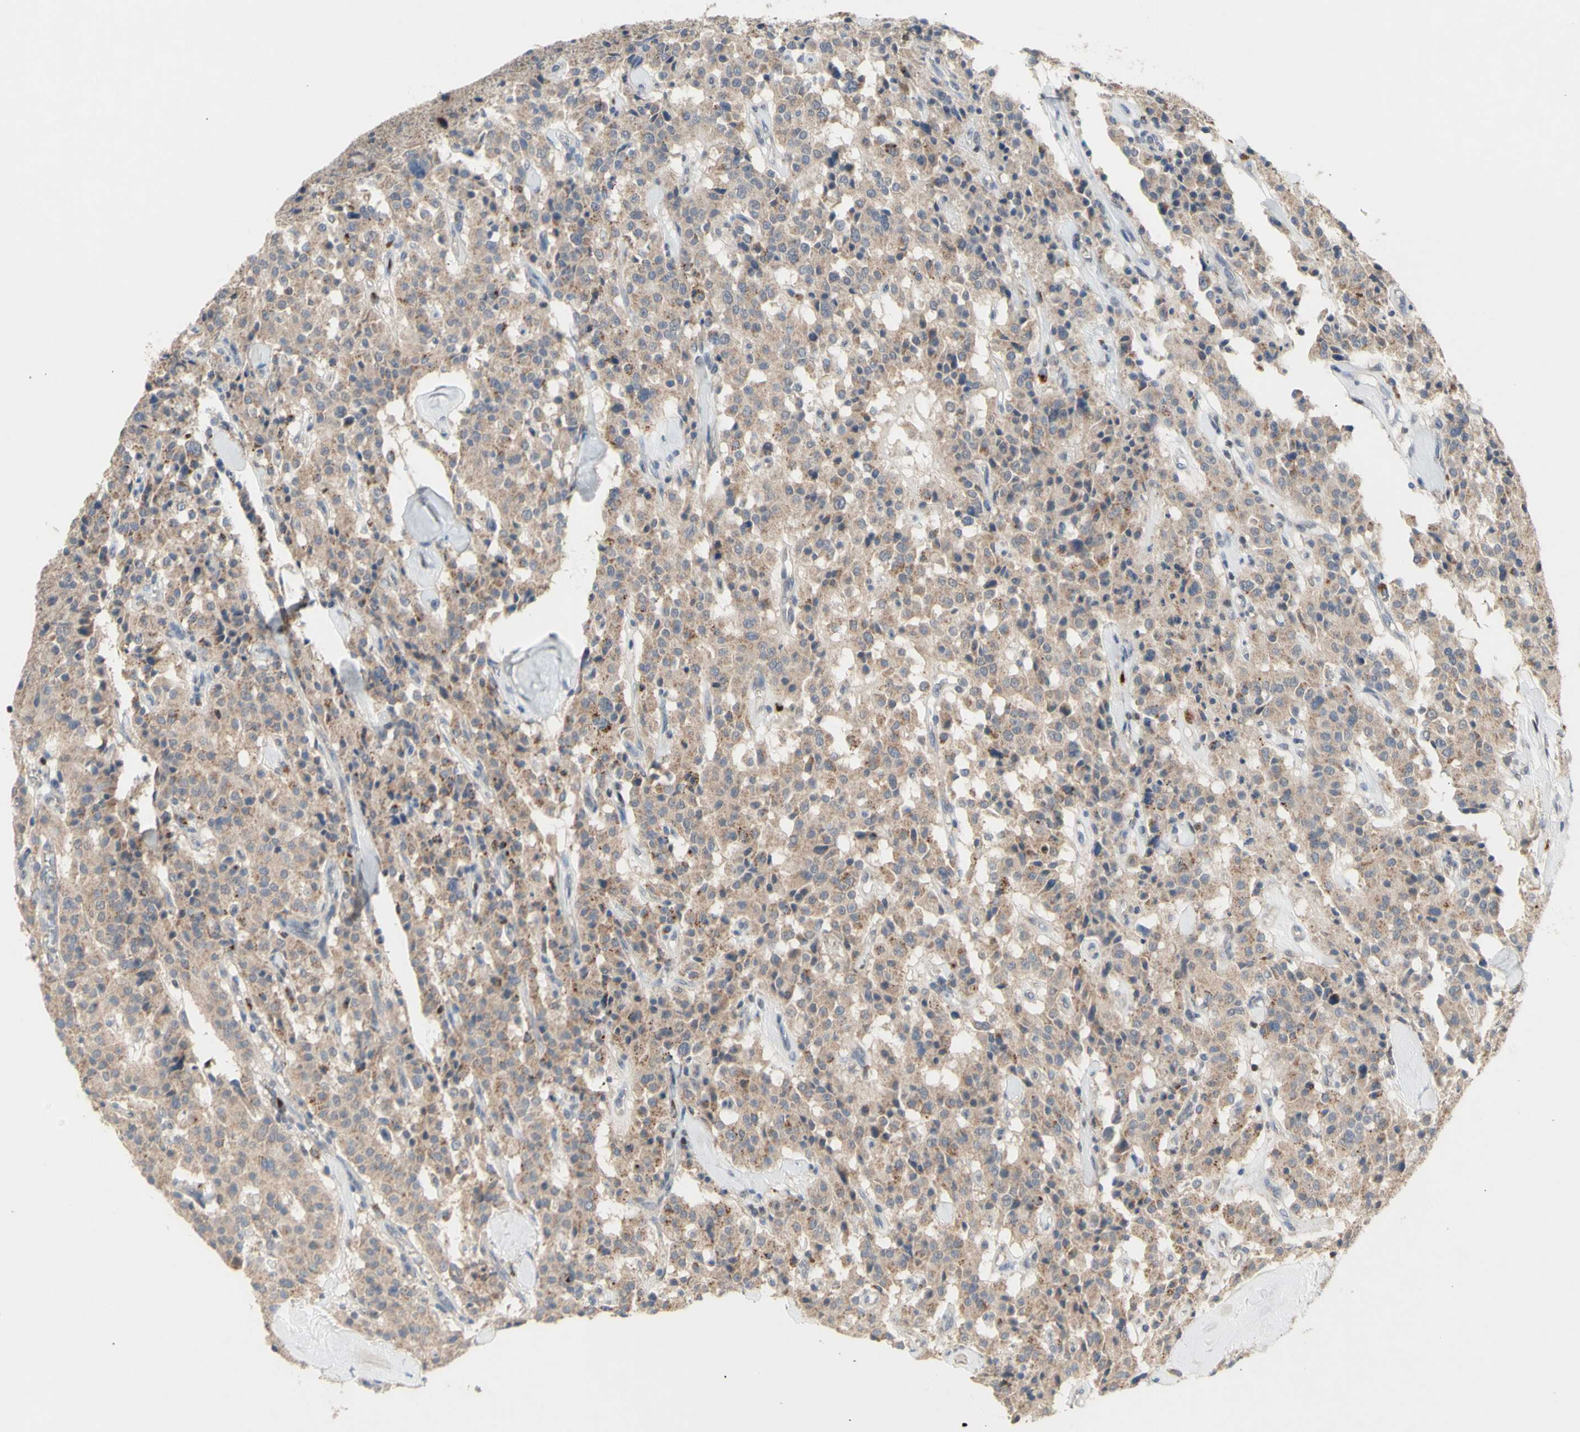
{"staining": {"intensity": "weak", "quantity": ">75%", "location": "cytoplasmic/membranous"}, "tissue": "carcinoid", "cell_type": "Tumor cells", "image_type": "cancer", "snomed": [{"axis": "morphology", "description": "Carcinoid, malignant, NOS"}, {"axis": "topography", "description": "Lung"}], "caption": "Immunohistochemistry of human carcinoid demonstrates low levels of weak cytoplasmic/membranous staining in approximately >75% of tumor cells. (Stains: DAB in brown, nuclei in blue, Microscopy: brightfield microscopy at high magnification).", "gene": "NLRP1", "patient": {"sex": "male", "age": 30}}